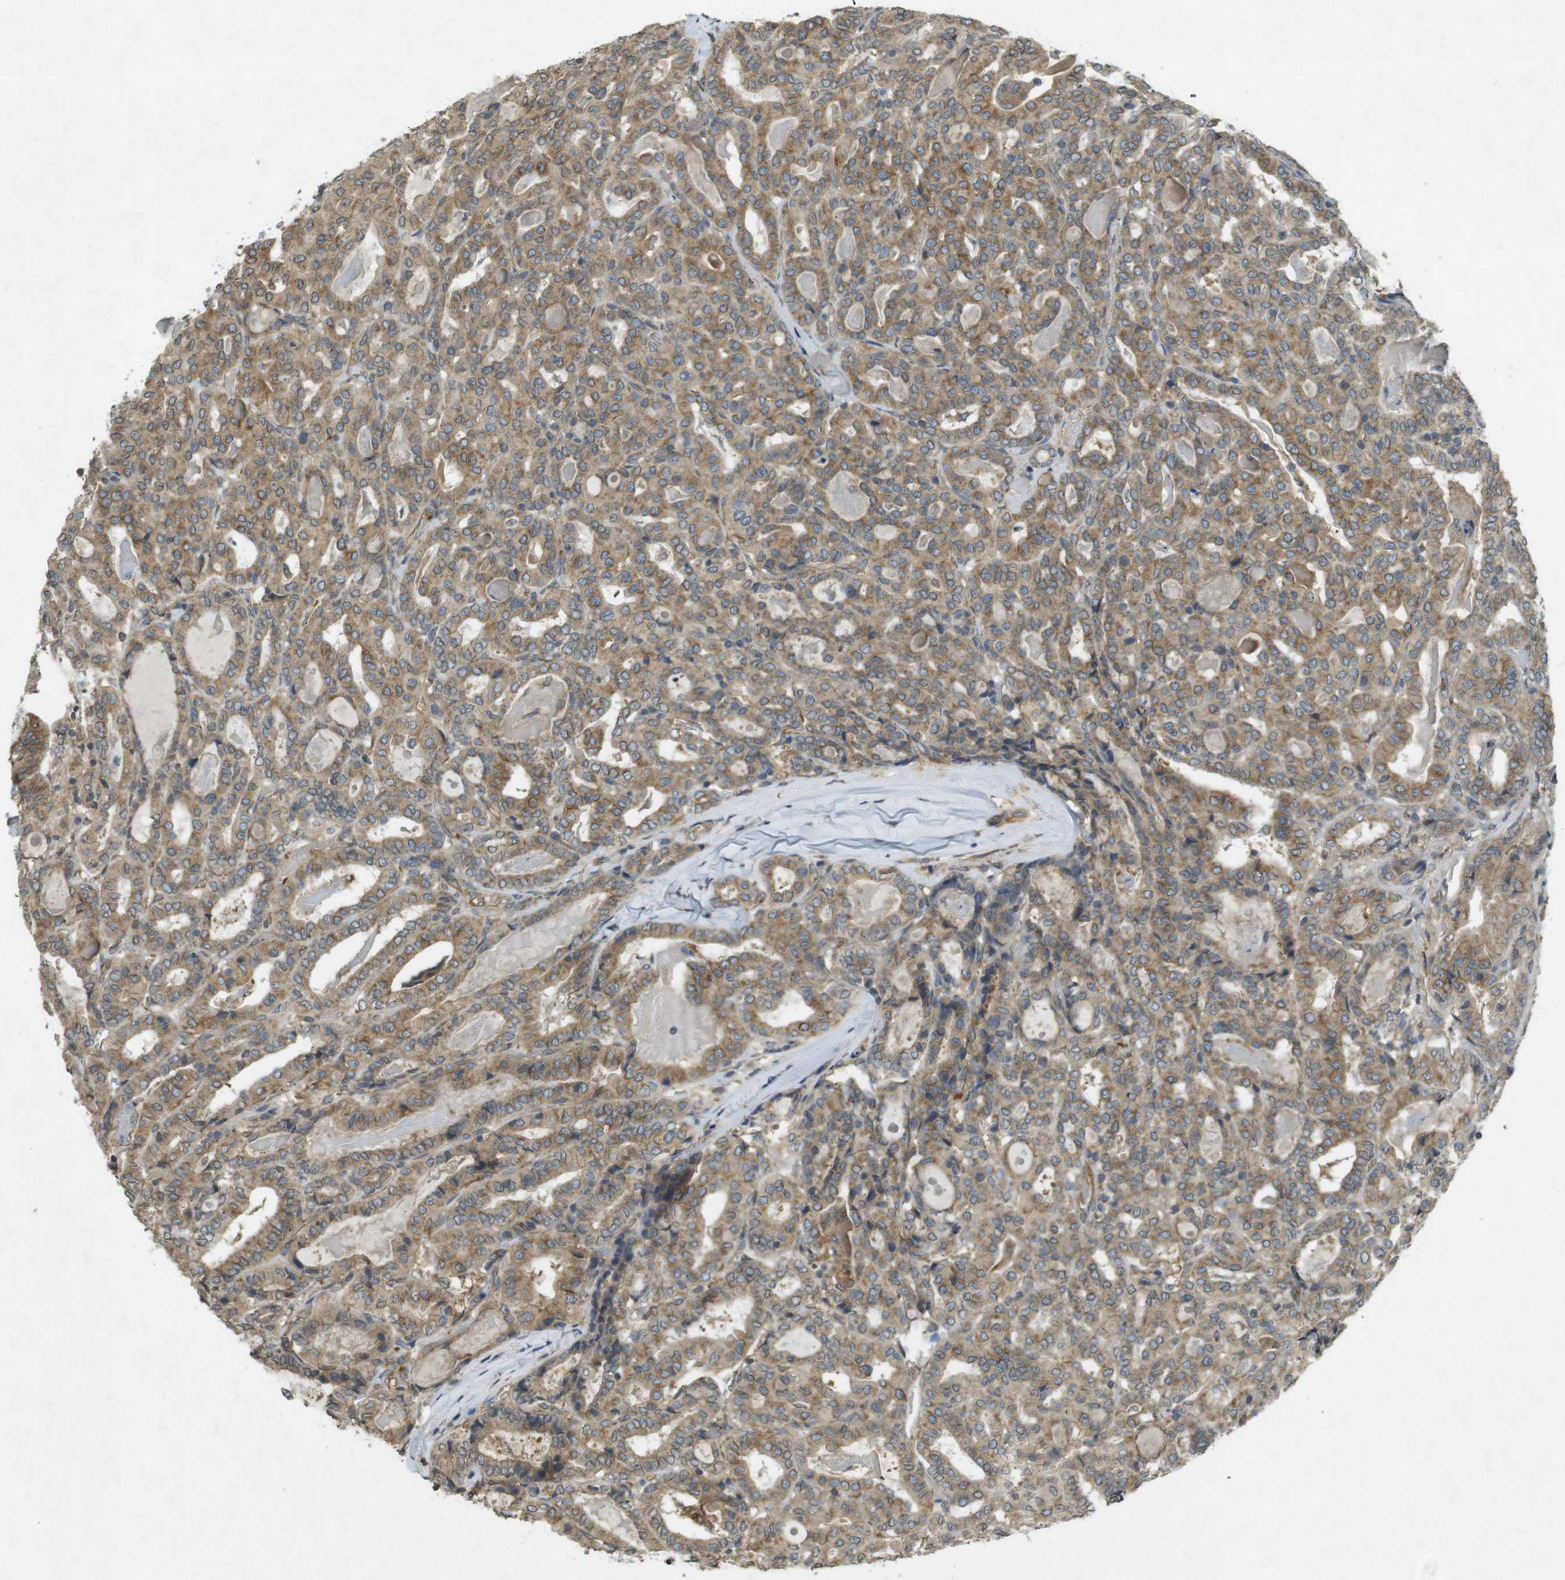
{"staining": {"intensity": "moderate", "quantity": ">75%", "location": "cytoplasmic/membranous"}, "tissue": "thyroid cancer", "cell_type": "Tumor cells", "image_type": "cancer", "snomed": [{"axis": "morphology", "description": "Papillary adenocarcinoma, NOS"}, {"axis": "topography", "description": "Thyroid gland"}], "caption": "Moderate cytoplasmic/membranous protein positivity is present in approximately >75% of tumor cells in thyroid cancer.", "gene": "KIF5B", "patient": {"sex": "female", "age": 42}}